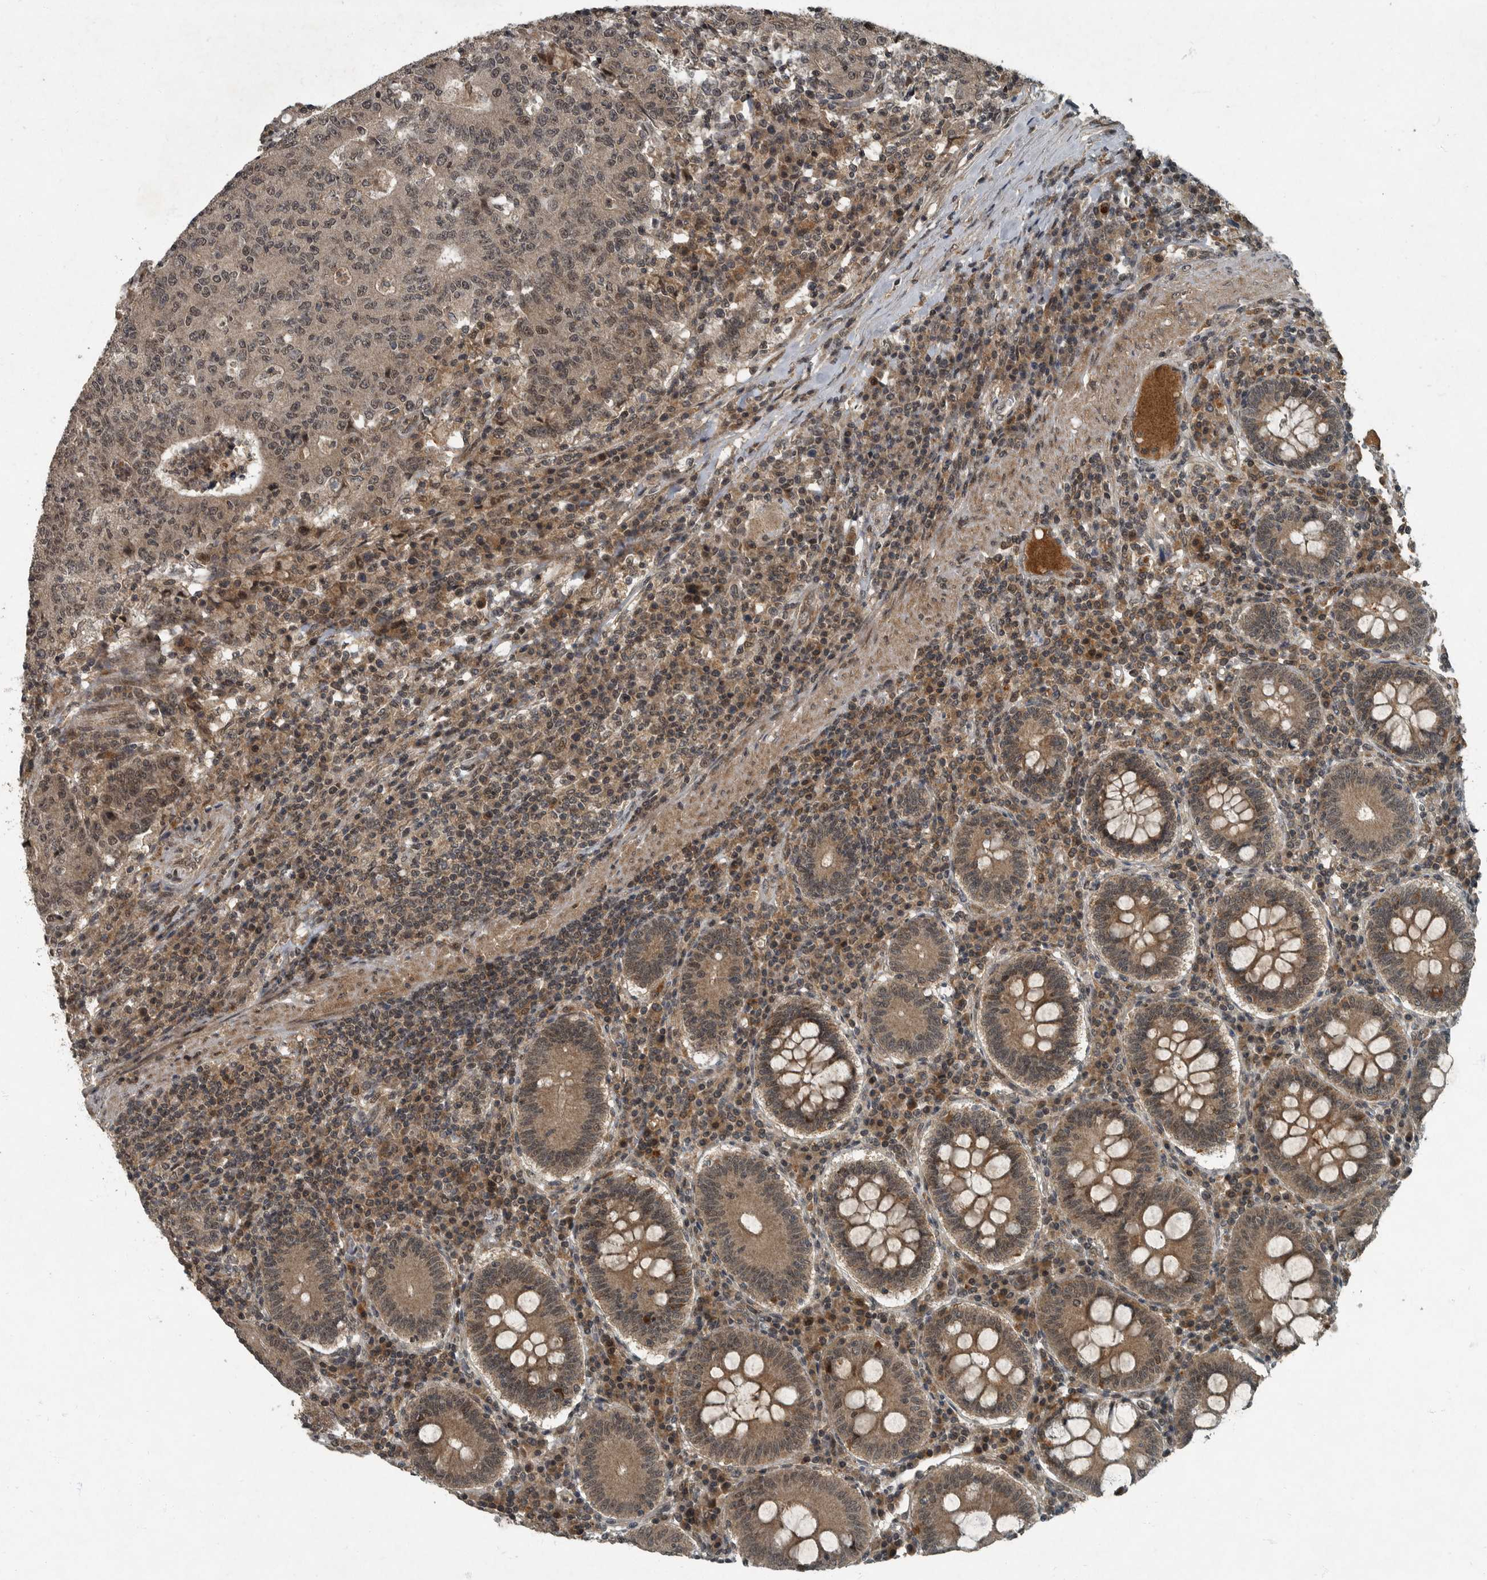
{"staining": {"intensity": "weak", "quantity": ">75%", "location": "nuclear"}, "tissue": "colorectal cancer", "cell_type": "Tumor cells", "image_type": "cancer", "snomed": [{"axis": "morphology", "description": "Adenocarcinoma, NOS"}, {"axis": "topography", "description": "Colon"}], "caption": "A micrograph showing weak nuclear positivity in approximately >75% of tumor cells in colorectal adenocarcinoma, as visualized by brown immunohistochemical staining.", "gene": "FOXO1", "patient": {"sex": "female", "age": 75}}